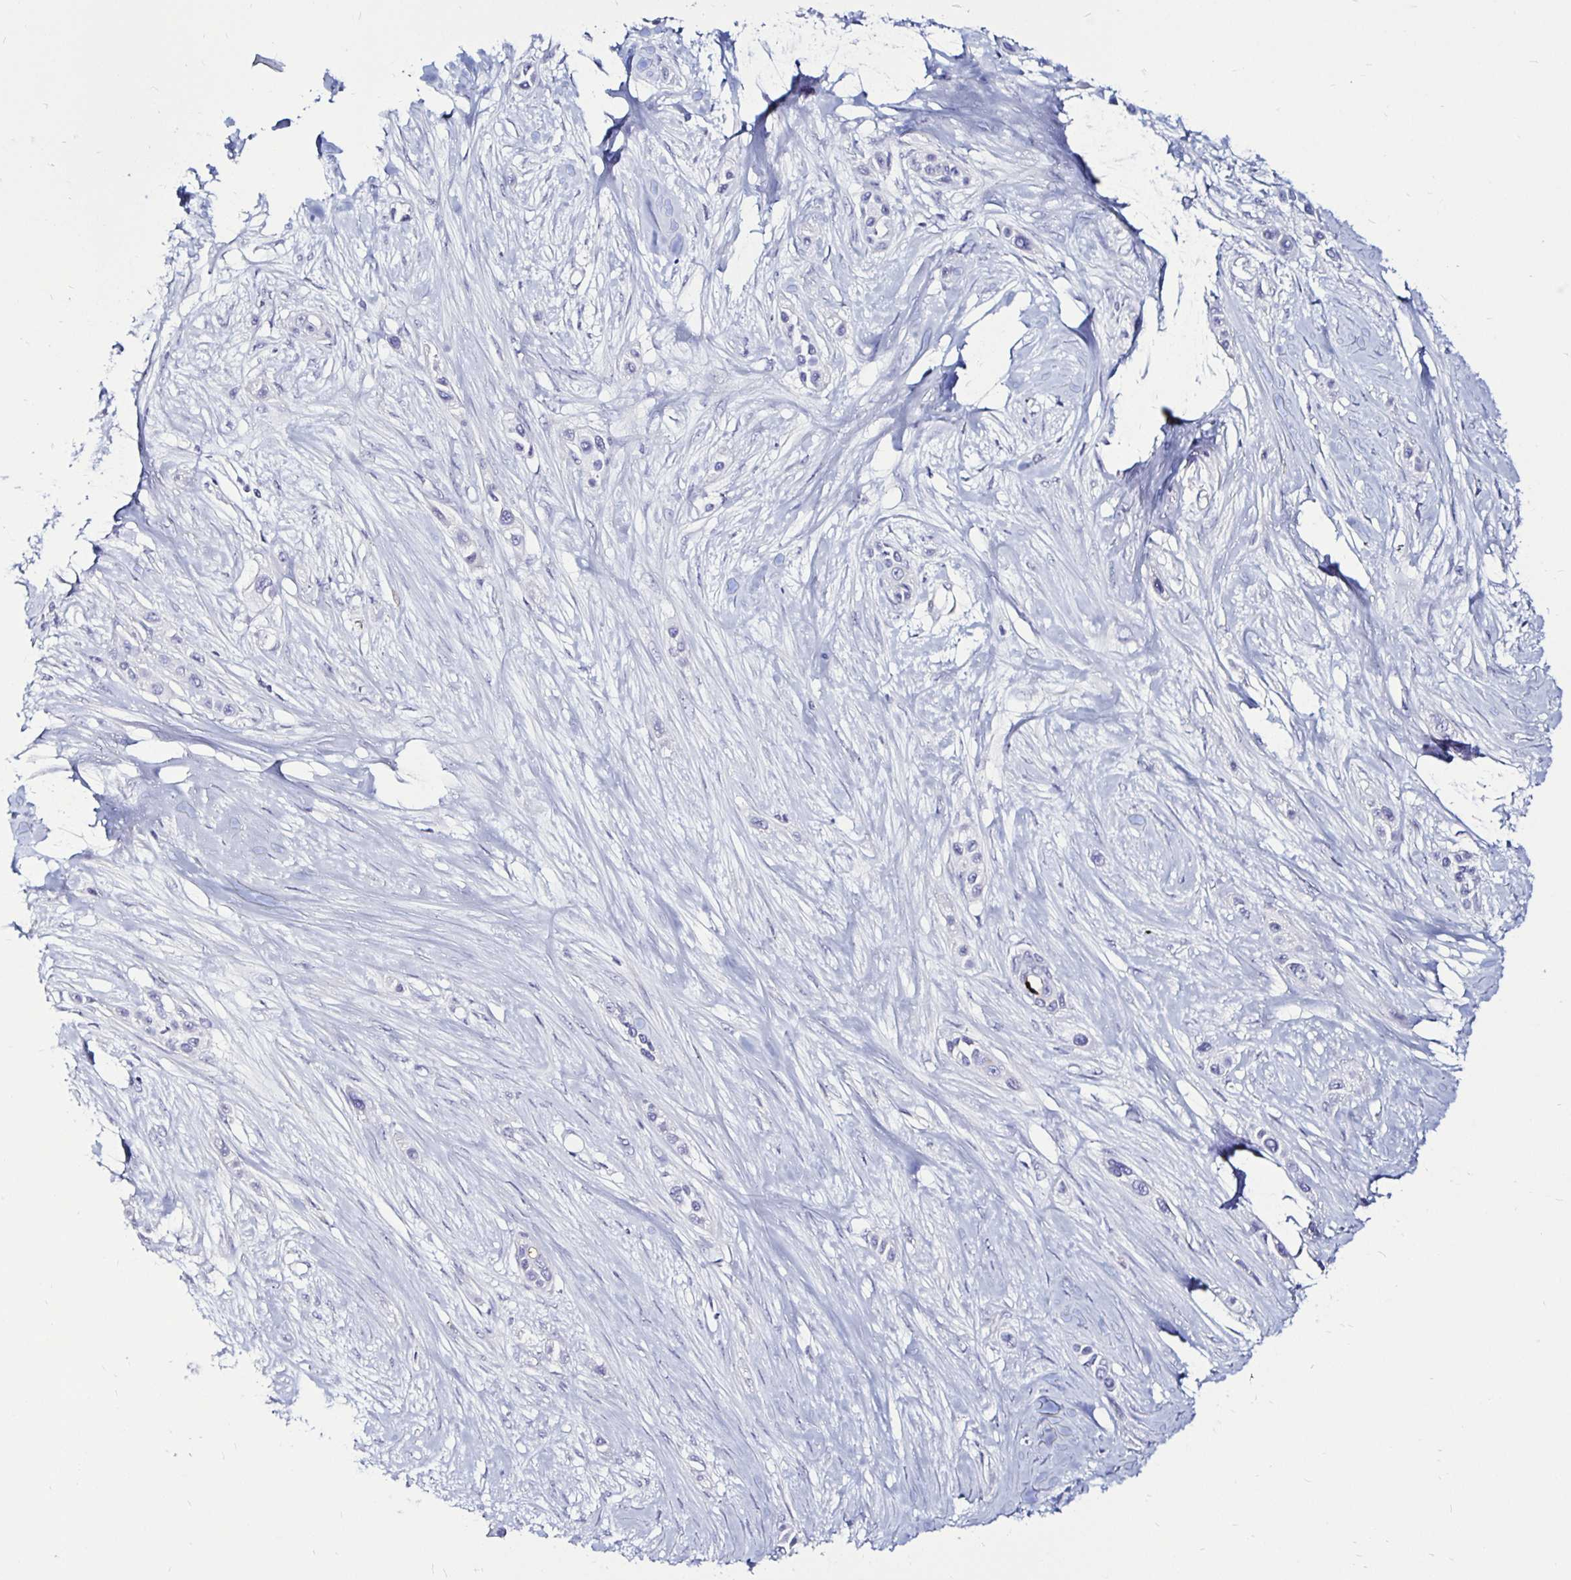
{"staining": {"intensity": "negative", "quantity": "none", "location": "none"}, "tissue": "skin cancer", "cell_type": "Tumor cells", "image_type": "cancer", "snomed": [{"axis": "morphology", "description": "Squamous cell carcinoma, NOS"}, {"axis": "topography", "description": "Skin"}], "caption": "Immunohistochemistry (IHC) image of neoplastic tissue: squamous cell carcinoma (skin) stained with DAB (3,3'-diaminobenzidine) reveals no significant protein positivity in tumor cells.", "gene": "TIMP1", "patient": {"sex": "female", "age": 69}}